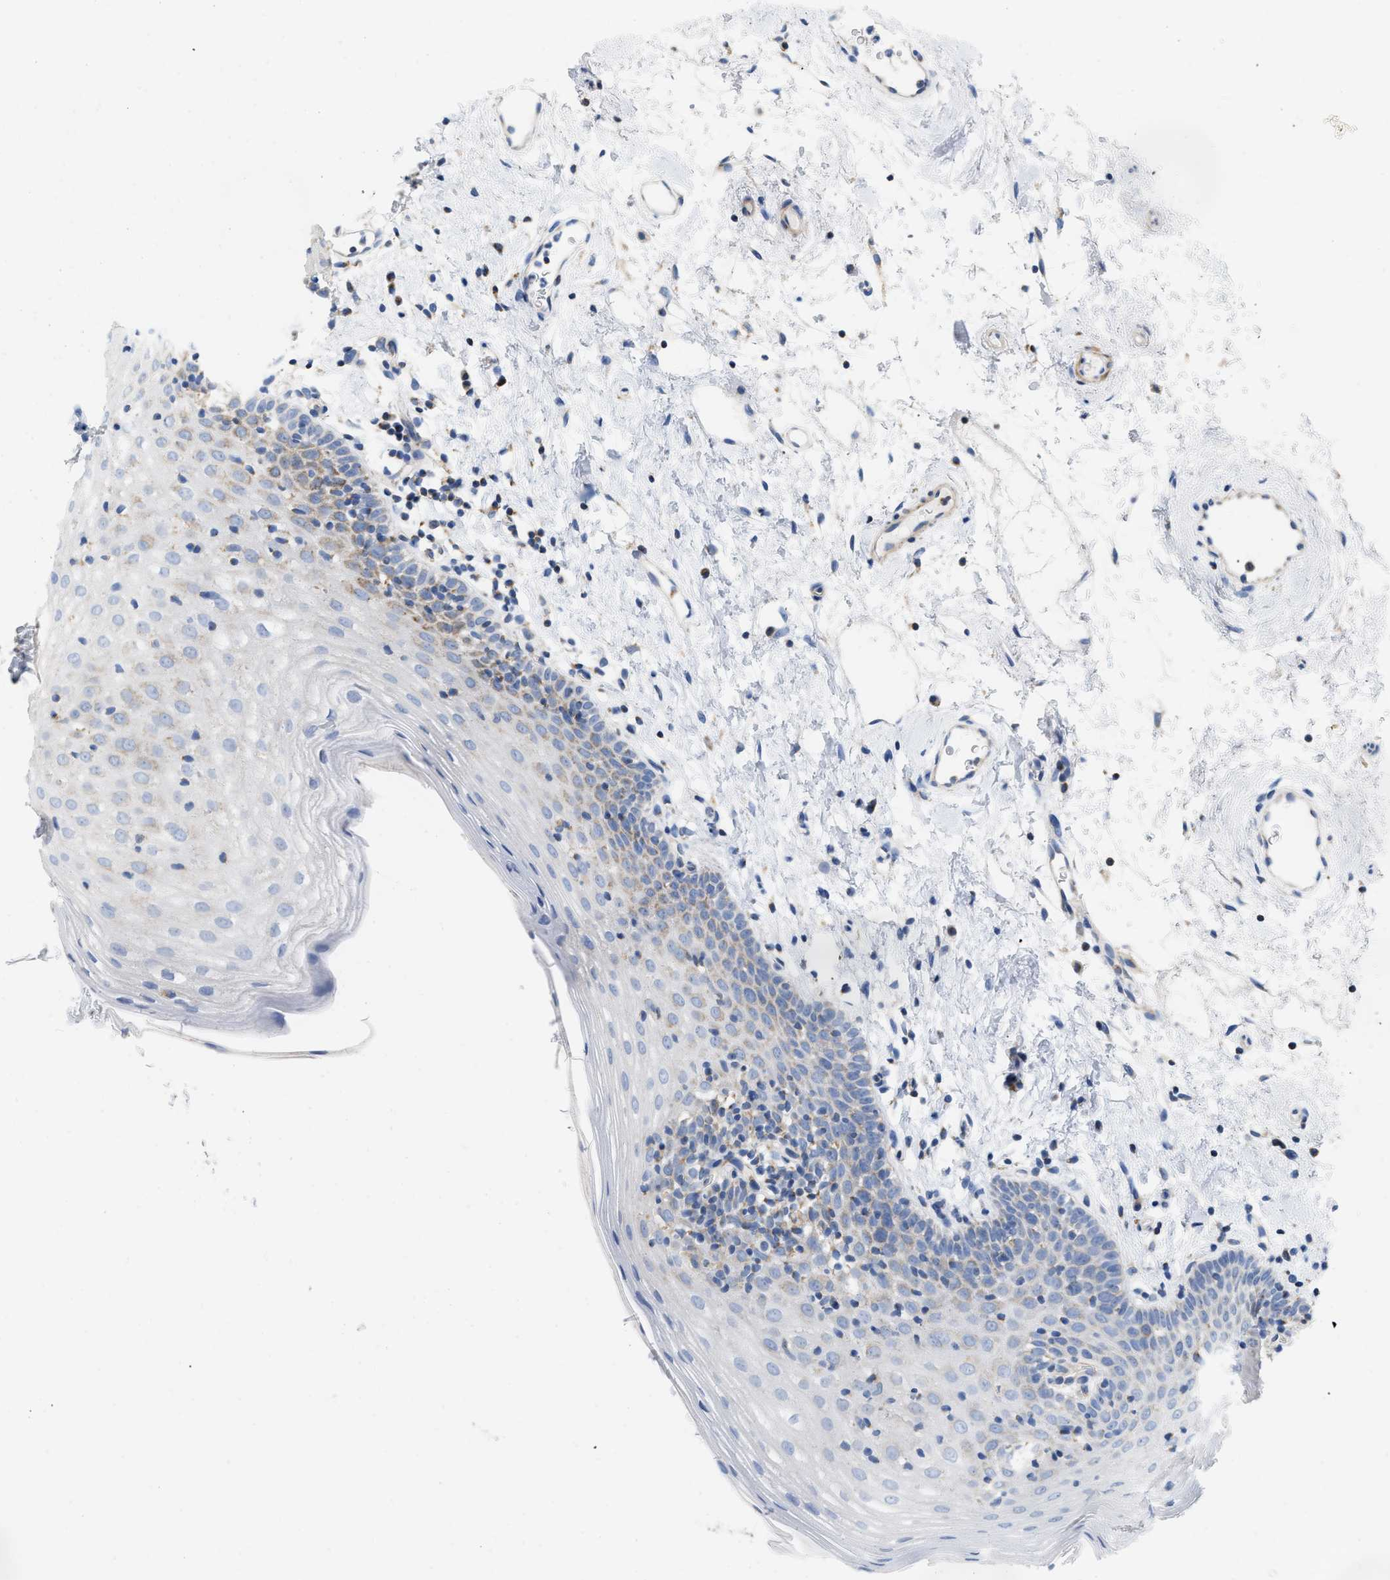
{"staining": {"intensity": "moderate", "quantity": "<25%", "location": "cytoplasmic/membranous"}, "tissue": "oral mucosa", "cell_type": "Squamous epithelial cells", "image_type": "normal", "snomed": [{"axis": "morphology", "description": "Normal tissue, NOS"}, {"axis": "topography", "description": "Oral tissue"}], "caption": "High-magnification brightfield microscopy of unremarkable oral mucosa stained with DAB (3,3'-diaminobenzidine) (brown) and counterstained with hematoxylin (blue). squamous epithelial cells exhibit moderate cytoplasmic/membranous expression is present in approximately<25% of cells. The staining was performed using DAB, with brown indicating positive protein expression. Nuclei are stained blue with hematoxylin.", "gene": "GRB10", "patient": {"sex": "male", "age": 66}}